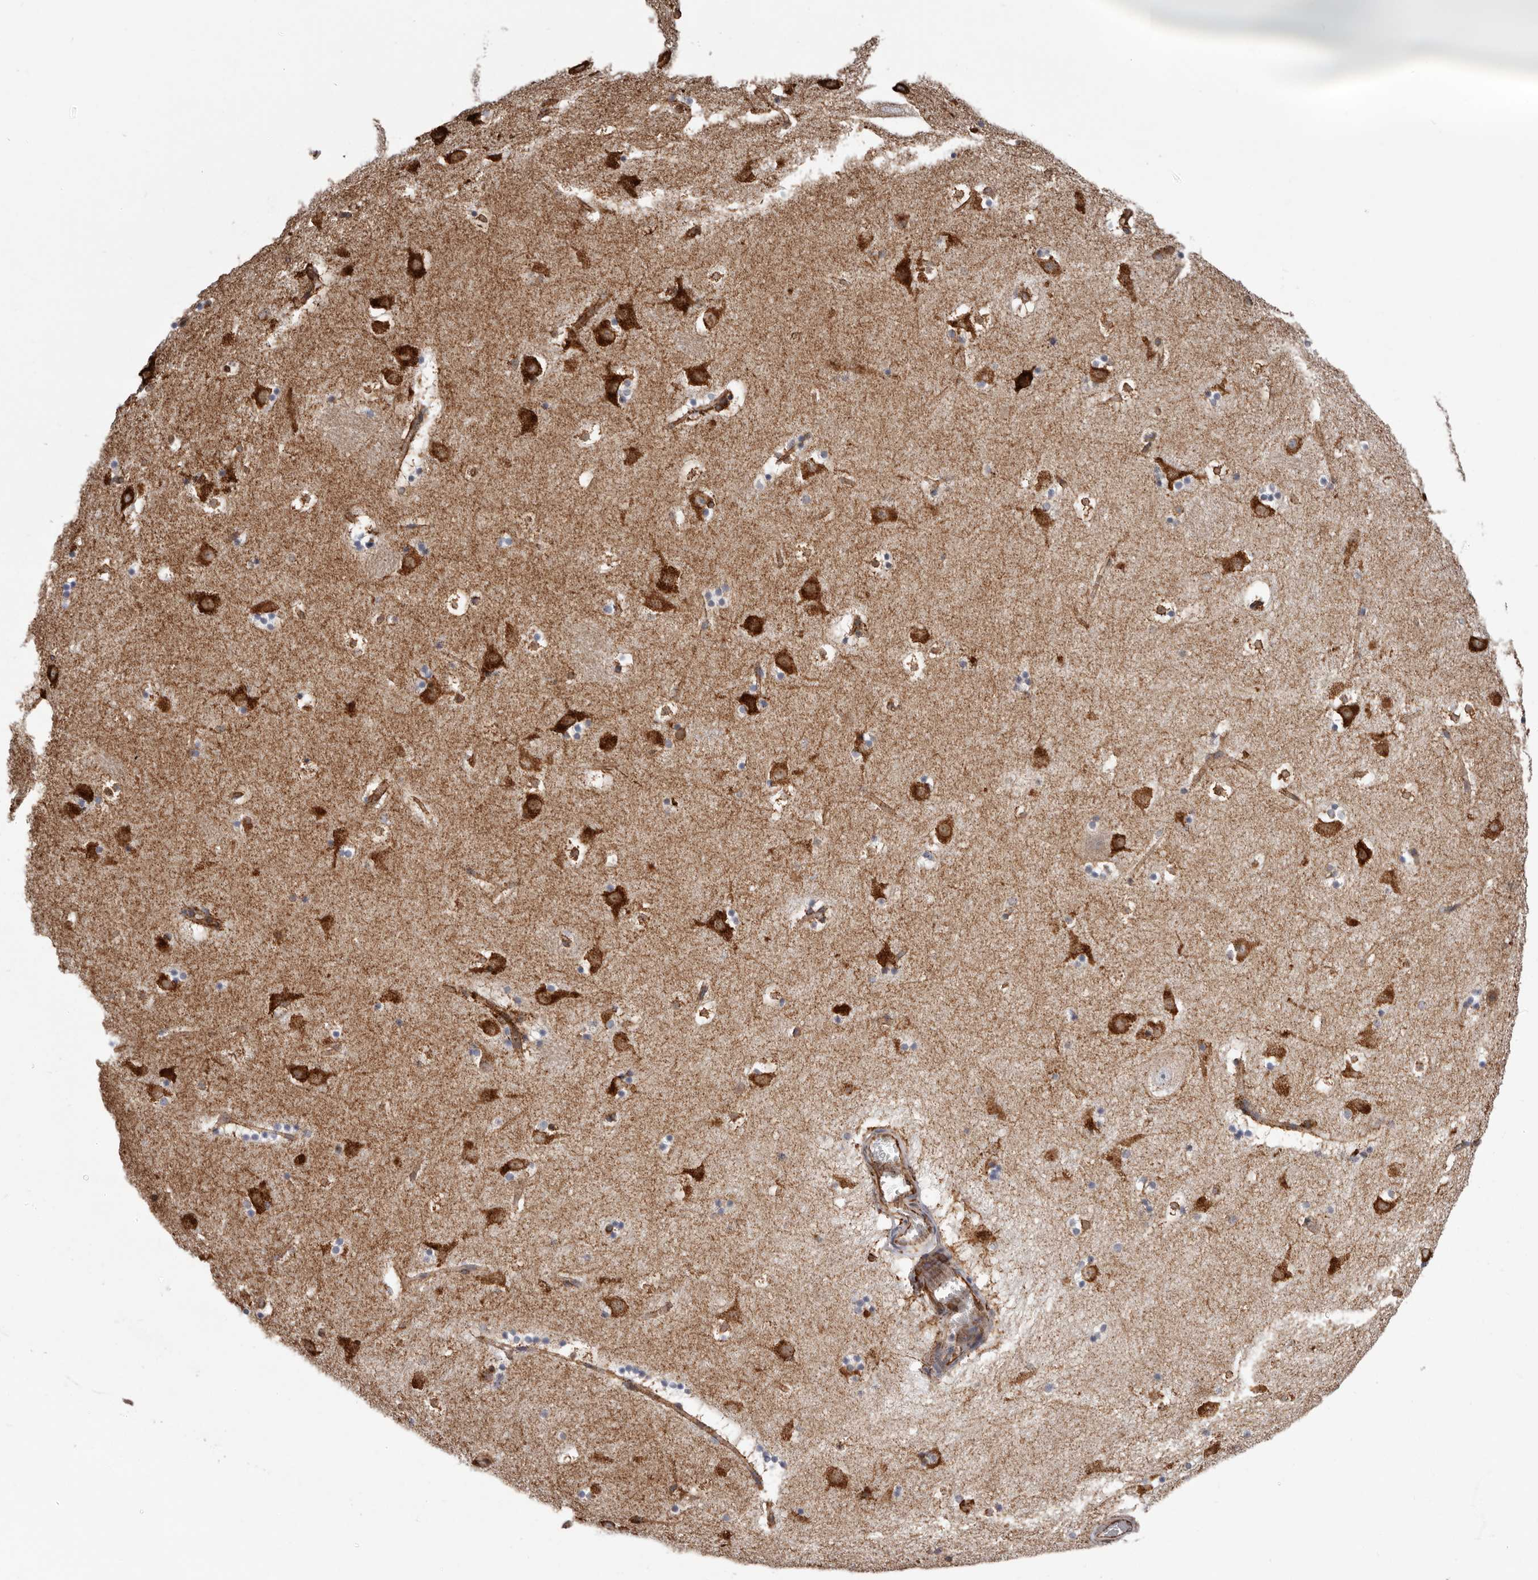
{"staining": {"intensity": "moderate", "quantity": "<25%", "location": "cytoplasmic/membranous"}, "tissue": "caudate", "cell_type": "Glial cells", "image_type": "normal", "snomed": [{"axis": "morphology", "description": "Normal tissue, NOS"}, {"axis": "topography", "description": "Lateral ventricle wall"}], "caption": "Benign caudate exhibits moderate cytoplasmic/membranous positivity in about <25% of glial cells, visualized by immunohistochemistry.", "gene": "SEMA3E", "patient": {"sex": "male", "age": 45}}